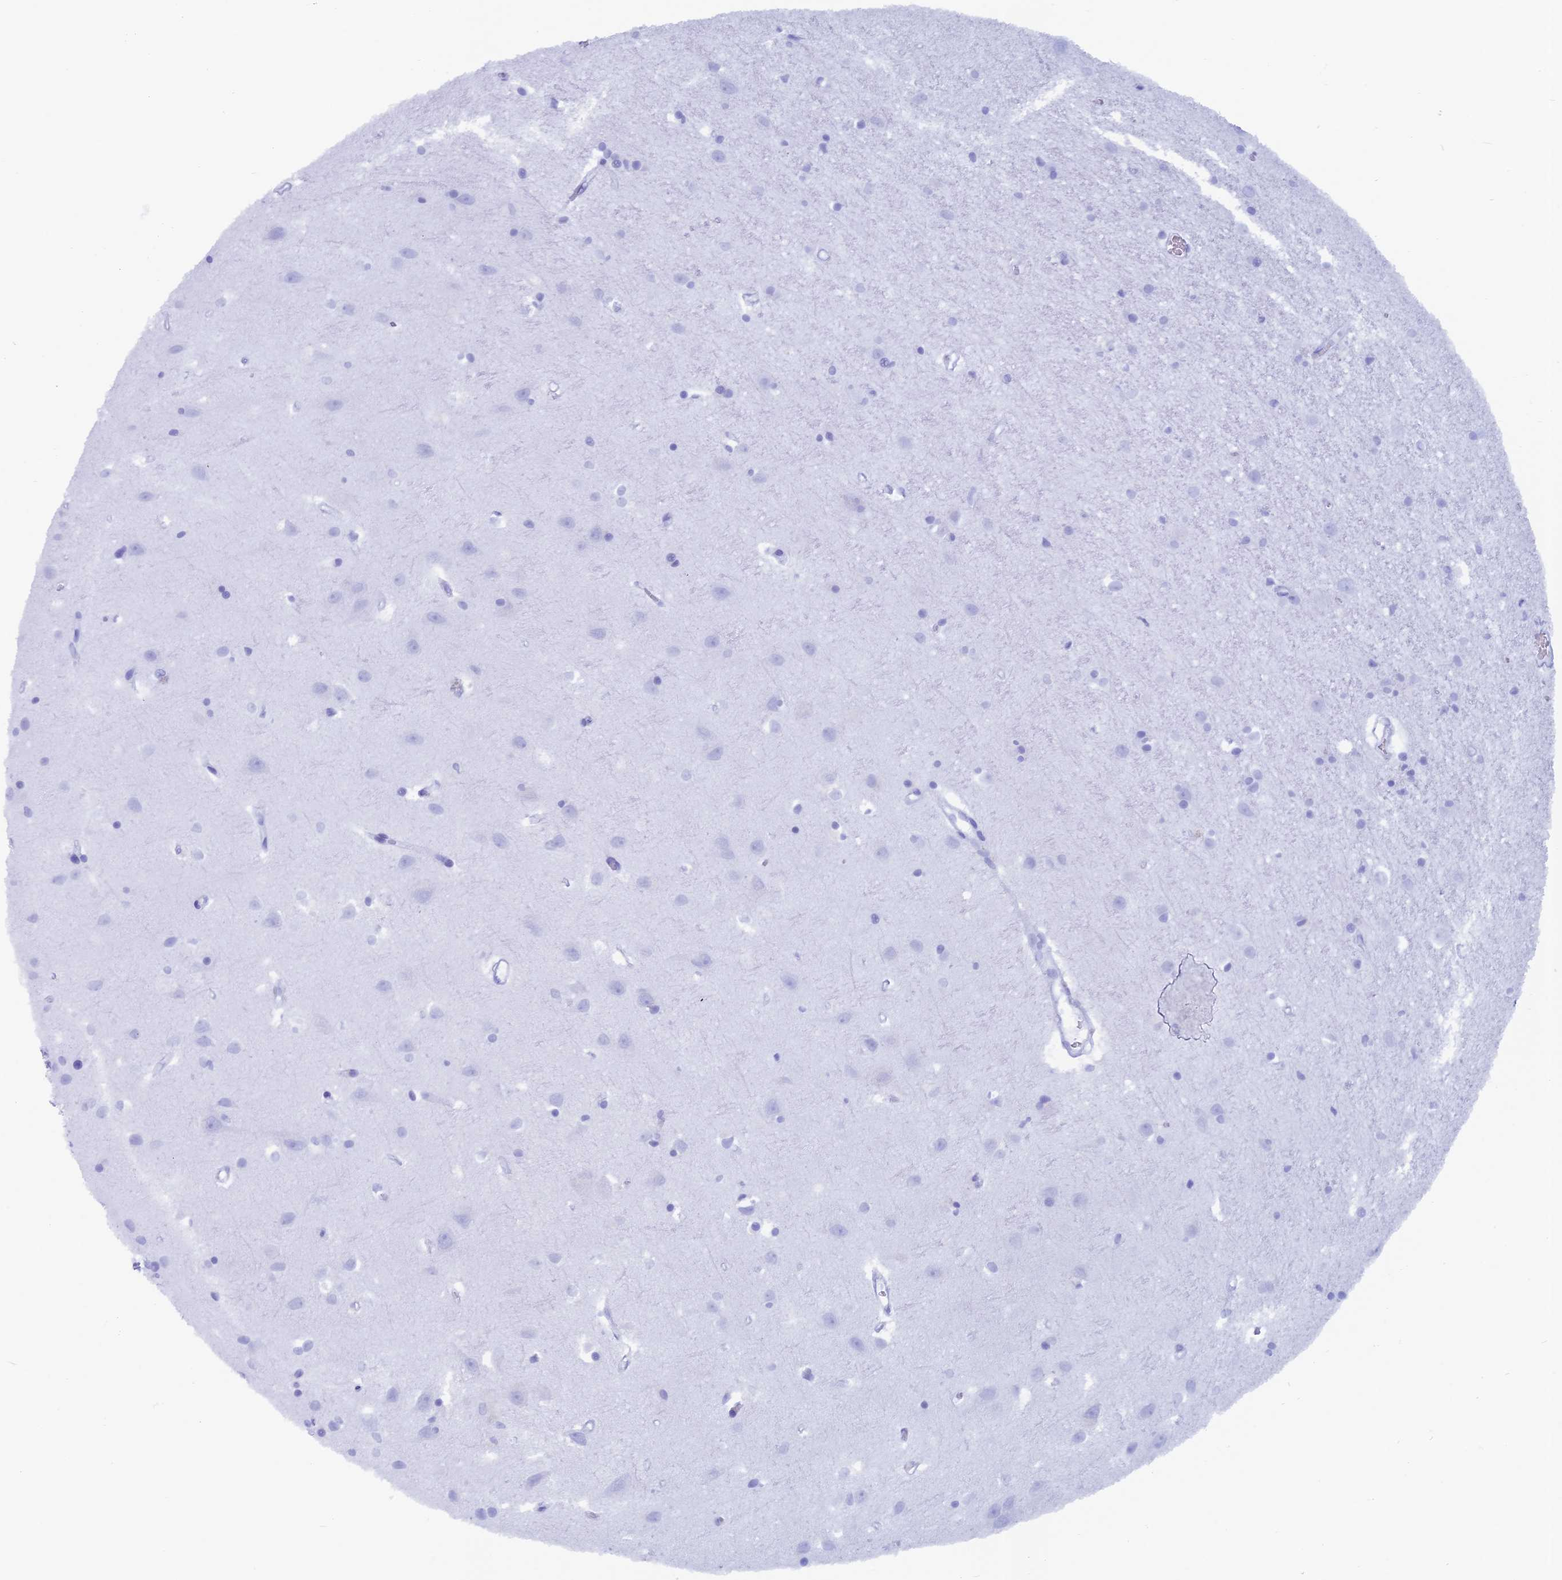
{"staining": {"intensity": "negative", "quantity": "none", "location": "none"}, "tissue": "cerebral cortex", "cell_type": "Endothelial cells", "image_type": "normal", "snomed": [{"axis": "morphology", "description": "Normal tissue, NOS"}, {"axis": "topography", "description": "Cerebral cortex"}], "caption": "The photomicrograph exhibits no significant expression in endothelial cells of cerebral cortex.", "gene": "CAPS", "patient": {"sex": "female", "age": 64}}